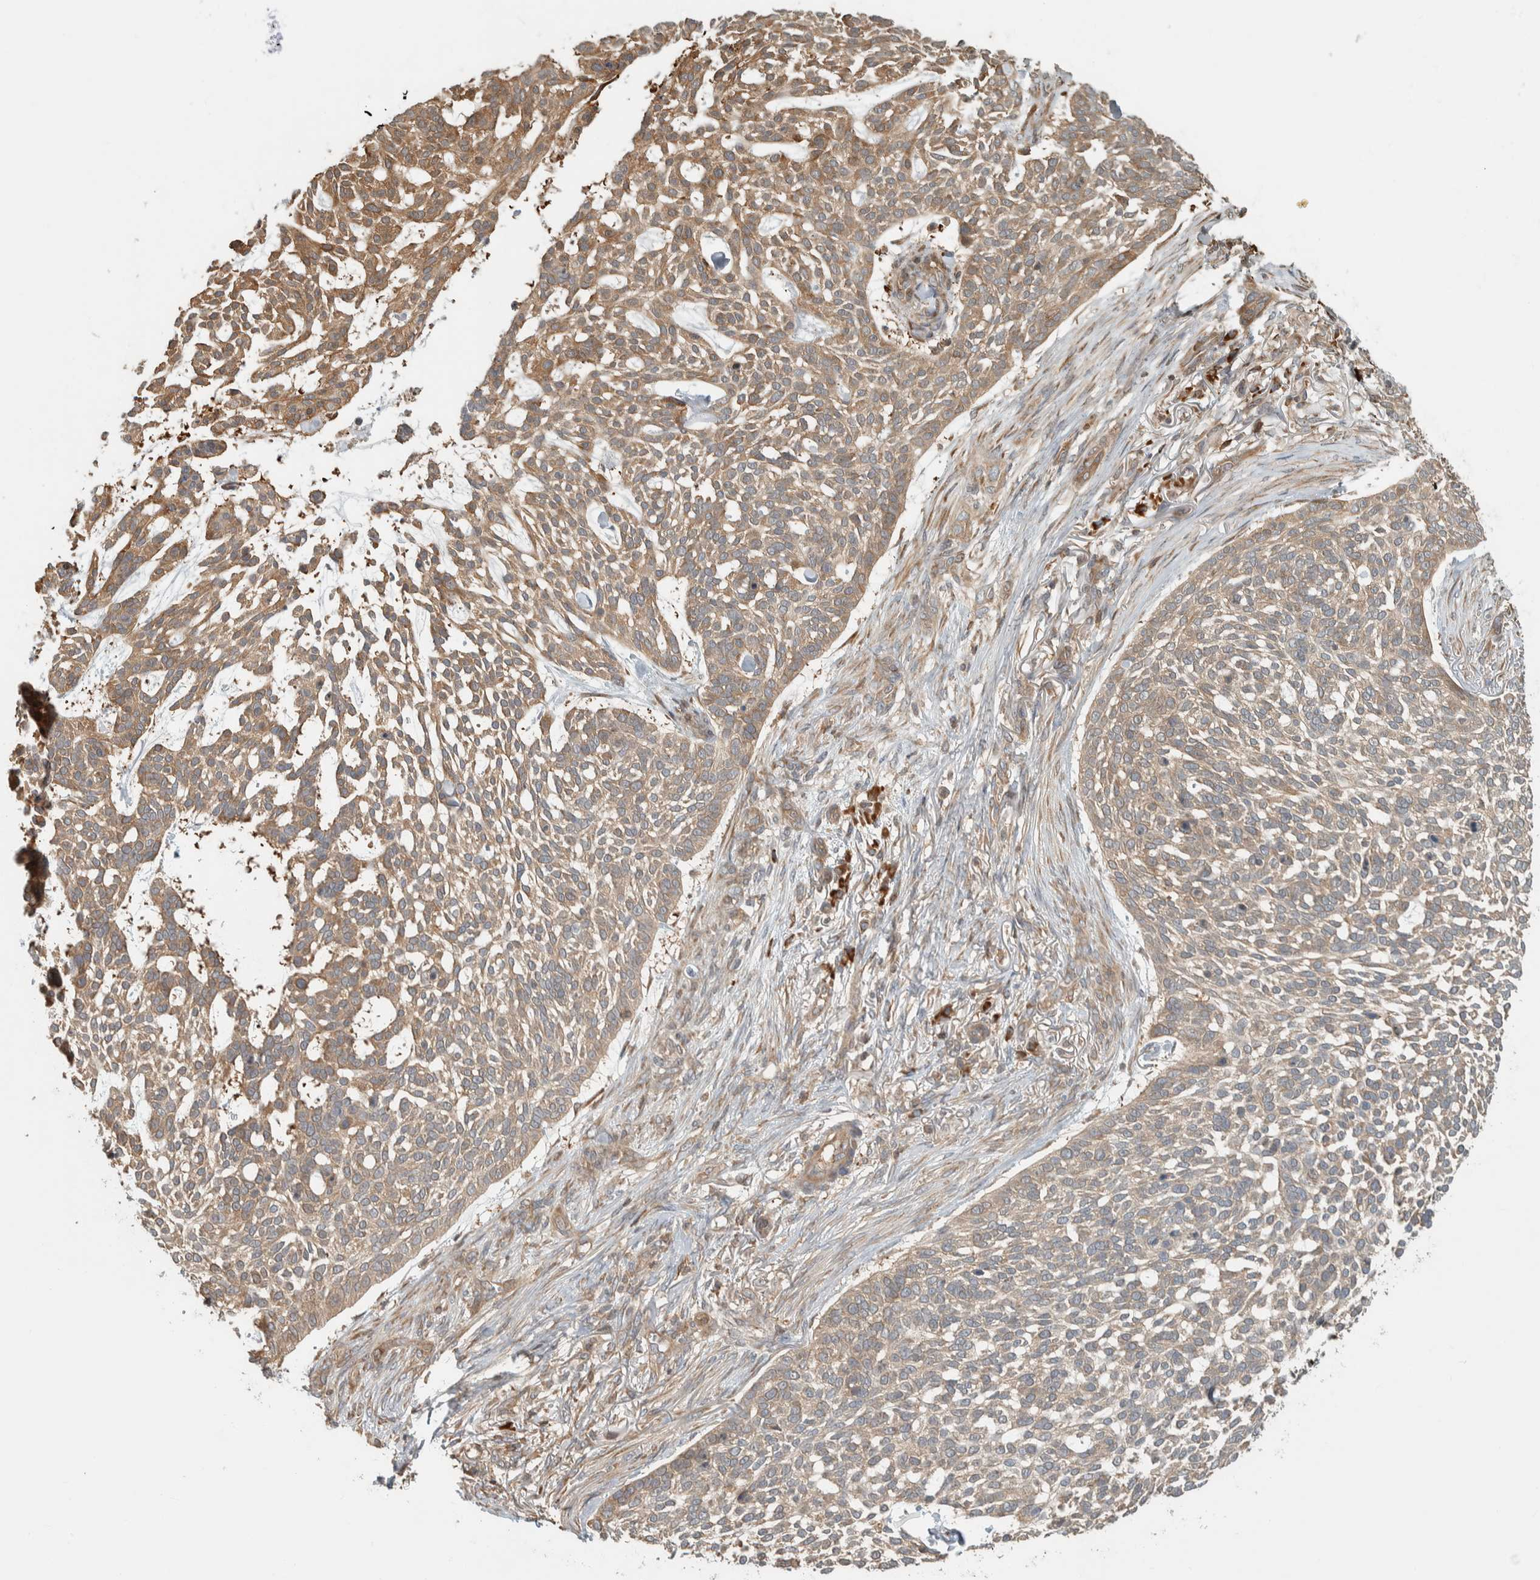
{"staining": {"intensity": "moderate", "quantity": ">75%", "location": "cytoplasmic/membranous"}, "tissue": "skin cancer", "cell_type": "Tumor cells", "image_type": "cancer", "snomed": [{"axis": "morphology", "description": "Basal cell carcinoma"}, {"axis": "topography", "description": "Skin"}], "caption": "The image demonstrates immunohistochemical staining of skin basal cell carcinoma. There is moderate cytoplasmic/membranous expression is seen in approximately >75% of tumor cells.", "gene": "CNTROB", "patient": {"sex": "female", "age": 64}}